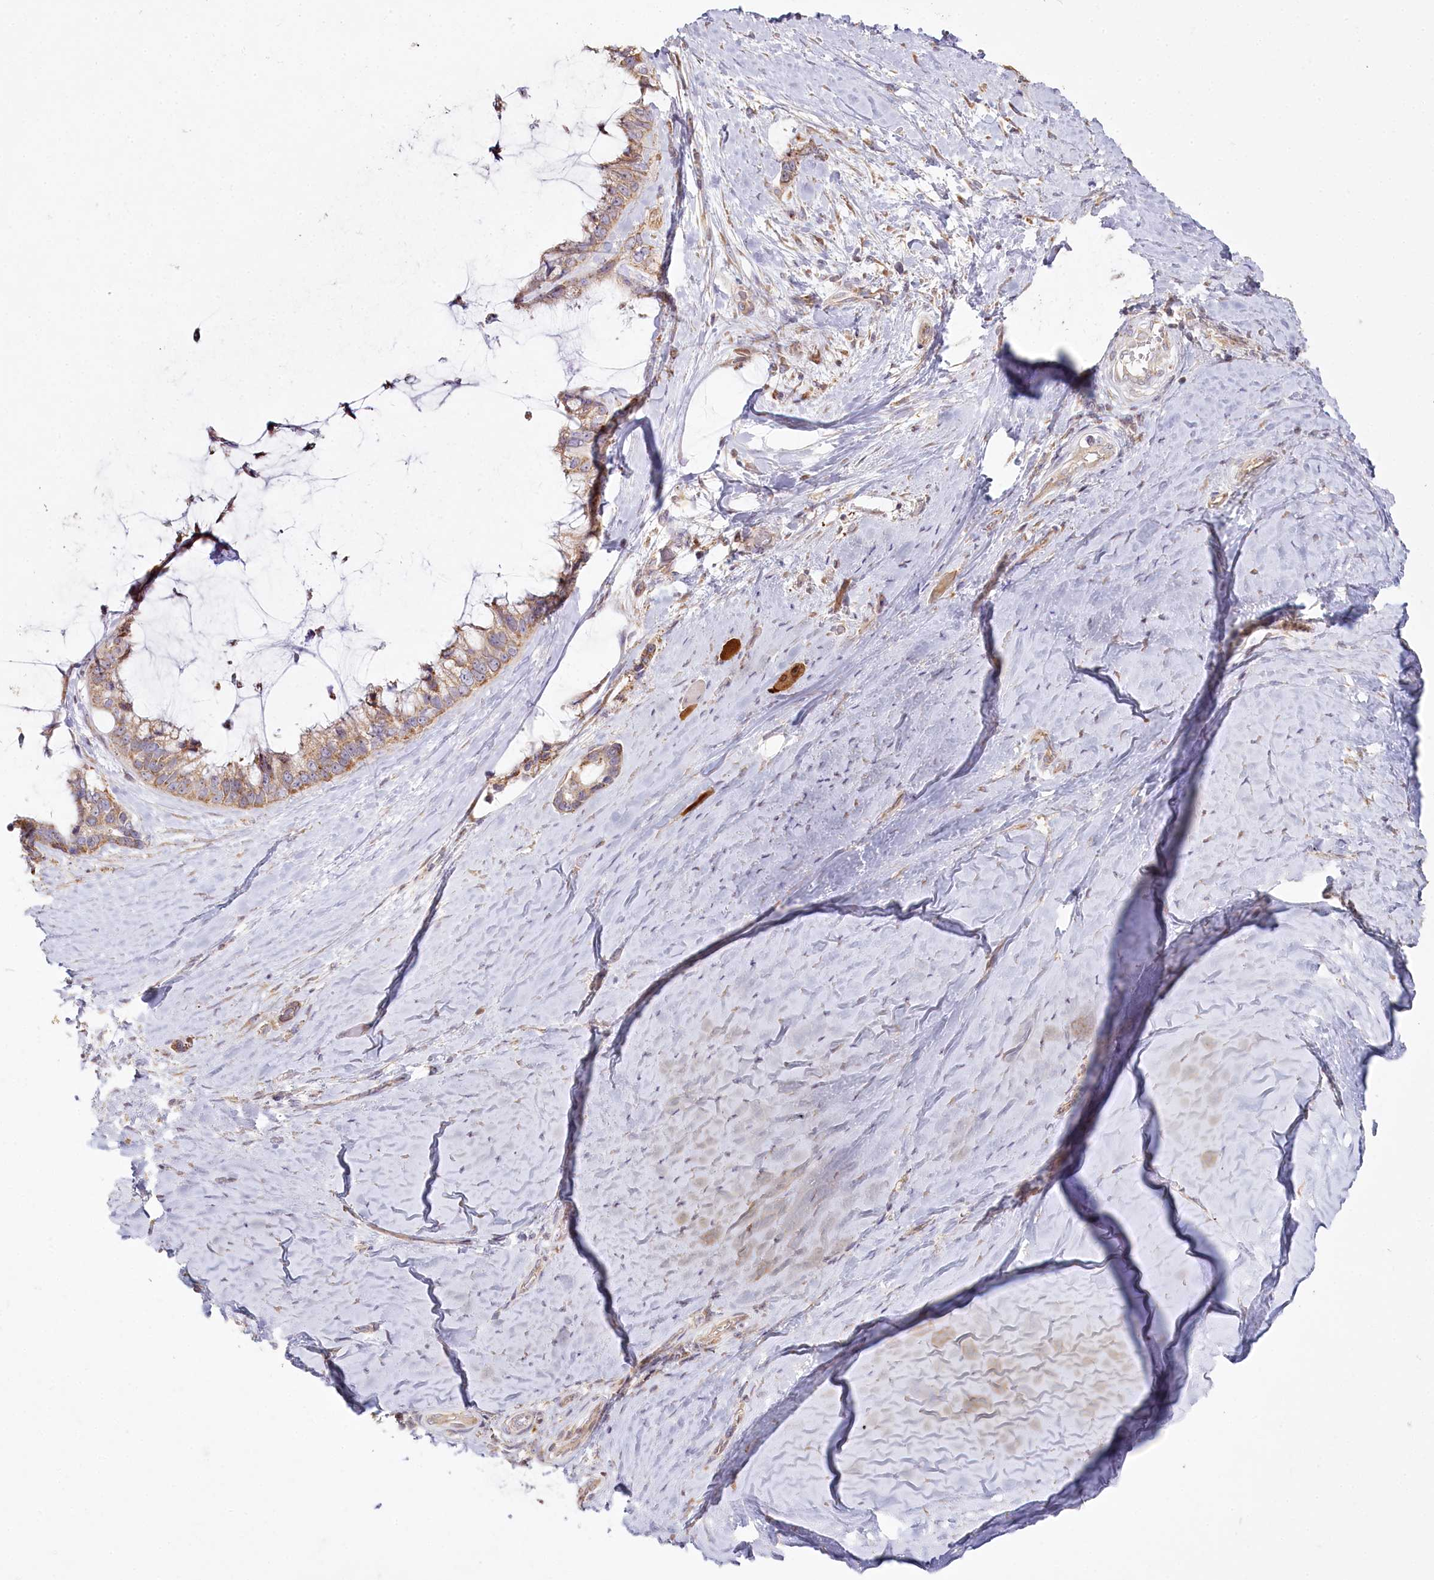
{"staining": {"intensity": "moderate", "quantity": ">75%", "location": "cytoplasmic/membranous"}, "tissue": "ovarian cancer", "cell_type": "Tumor cells", "image_type": "cancer", "snomed": [{"axis": "morphology", "description": "Cystadenocarcinoma, mucinous, NOS"}, {"axis": "topography", "description": "Ovary"}], "caption": "Immunohistochemical staining of human ovarian cancer (mucinous cystadenocarcinoma) reveals medium levels of moderate cytoplasmic/membranous expression in approximately >75% of tumor cells.", "gene": "ACOX2", "patient": {"sex": "female", "age": 39}}